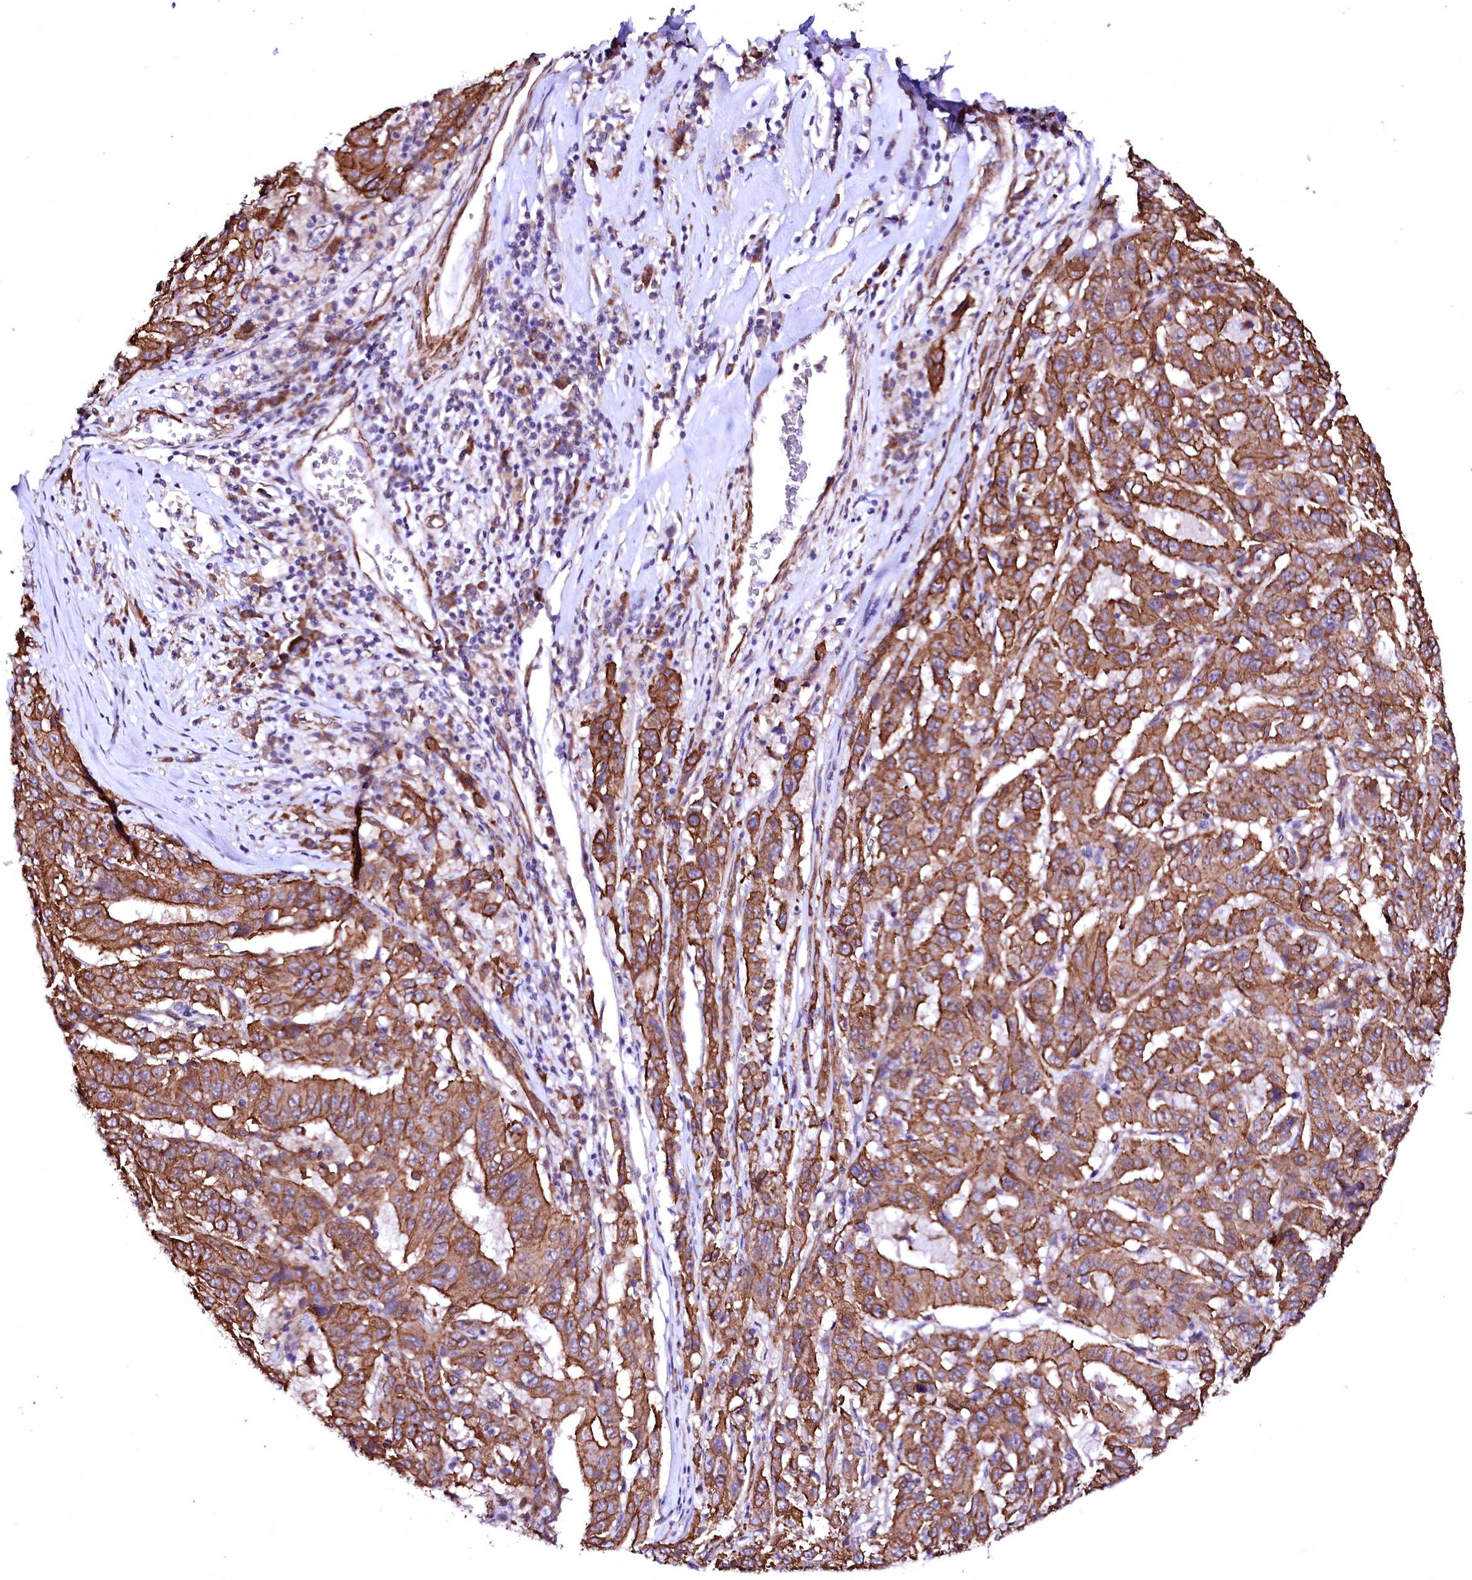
{"staining": {"intensity": "strong", "quantity": ">75%", "location": "cytoplasmic/membranous"}, "tissue": "pancreatic cancer", "cell_type": "Tumor cells", "image_type": "cancer", "snomed": [{"axis": "morphology", "description": "Adenocarcinoma, NOS"}, {"axis": "topography", "description": "Pancreas"}], "caption": "There is high levels of strong cytoplasmic/membranous expression in tumor cells of pancreatic cancer (adenocarcinoma), as demonstrated by immunohistochemical staining (brown color).", "gene": "GPR176", "patient": {"sex": "male", "age": 63}}